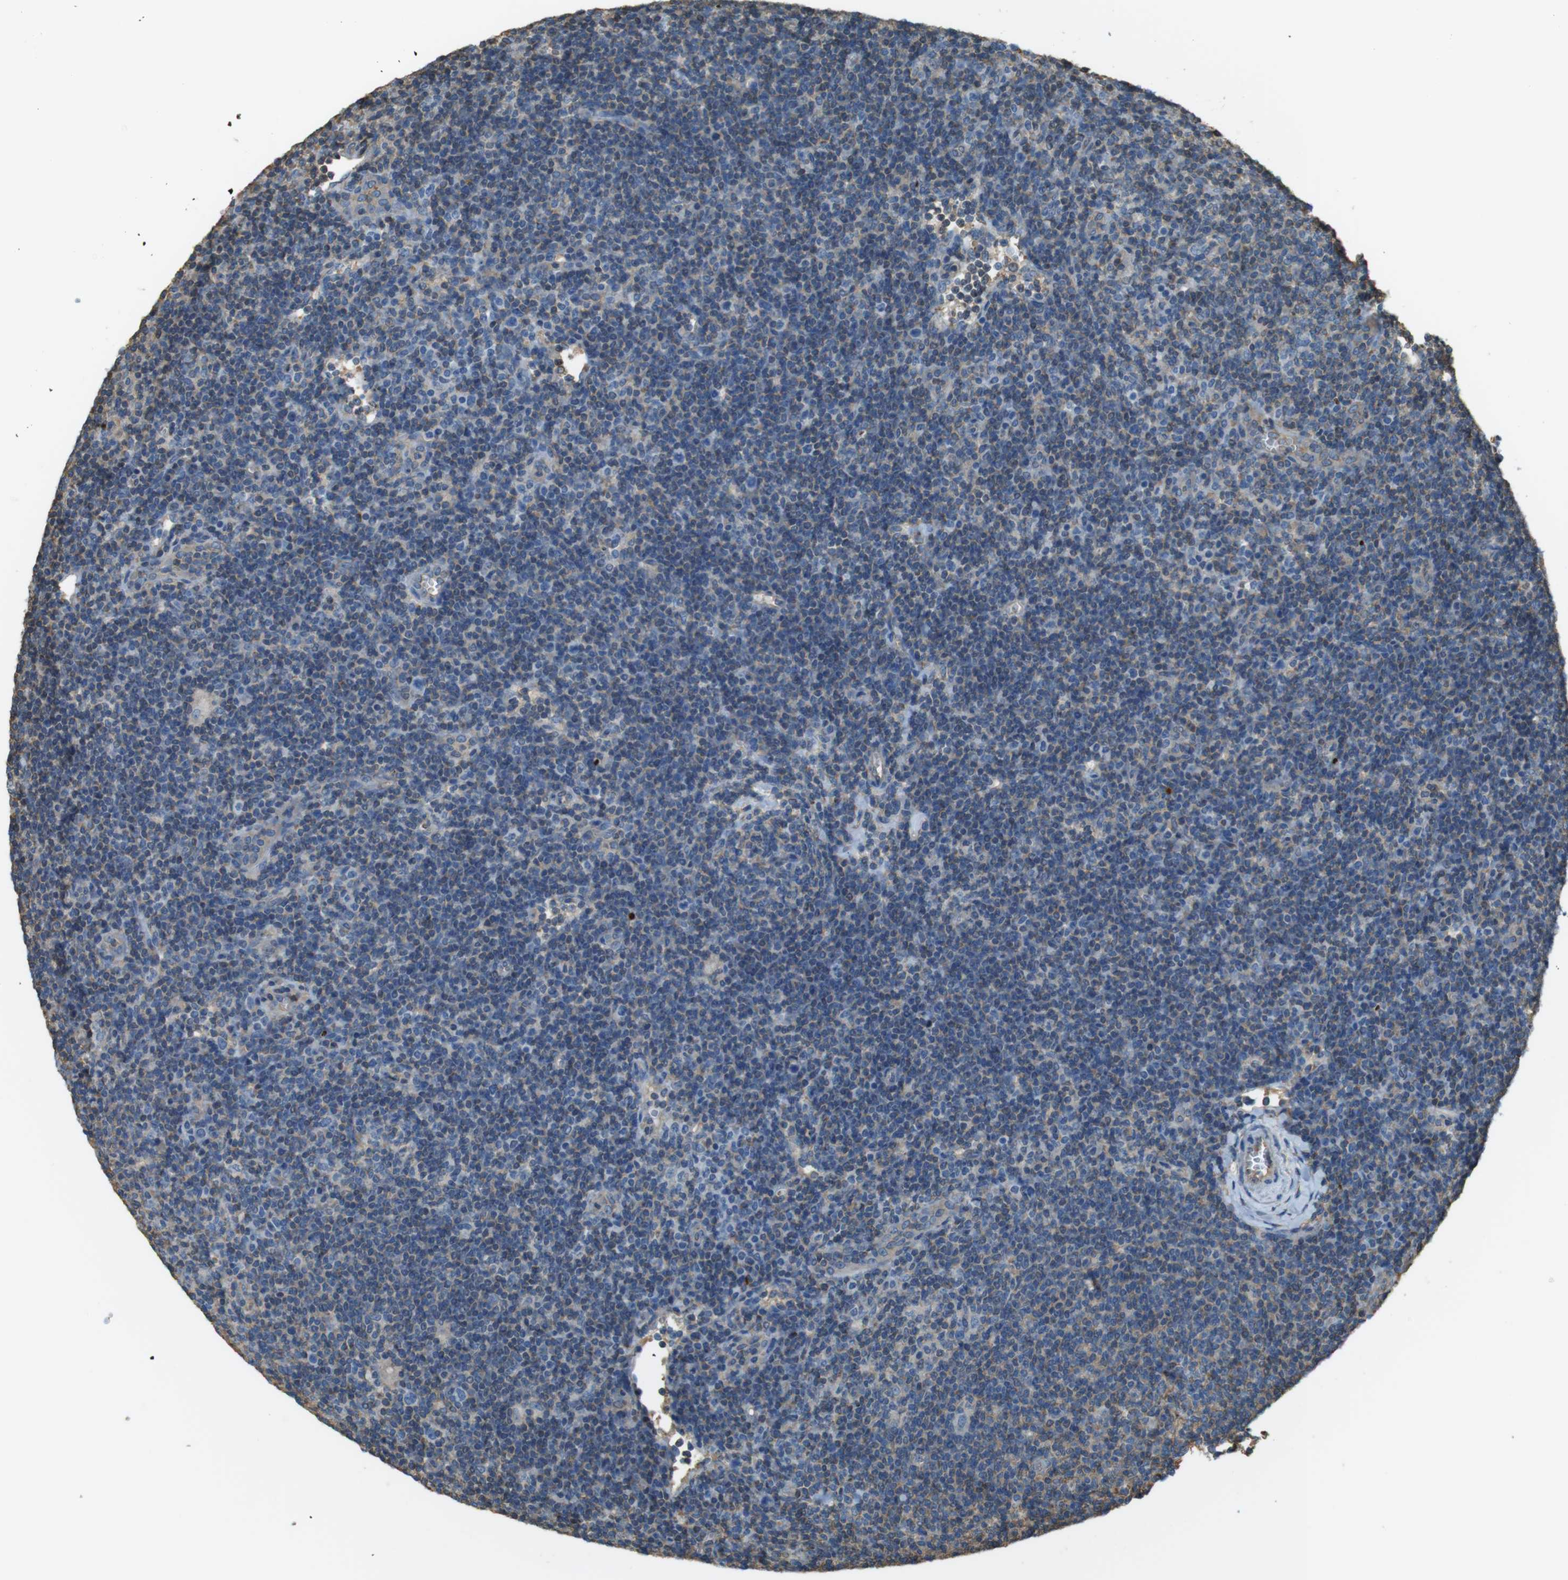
{"staining": {"intensity": "negative", "quantity": "none", "location": "none"}, "tissue": "lymphoma", "cell_type": "Tumor cells", "image_type": "cancer", "snomed": [{"axis": "morphology", "description": "Hodgkin's disease, NOS"}, {"axis": "topography", "description": "Lymph node"}], "caption": "Immunohistochemical staining of lymphoma exhibits no significant expression in tumor cells.", "gene": "FCAR", "patient": {"sex": "female", "age": 57}}